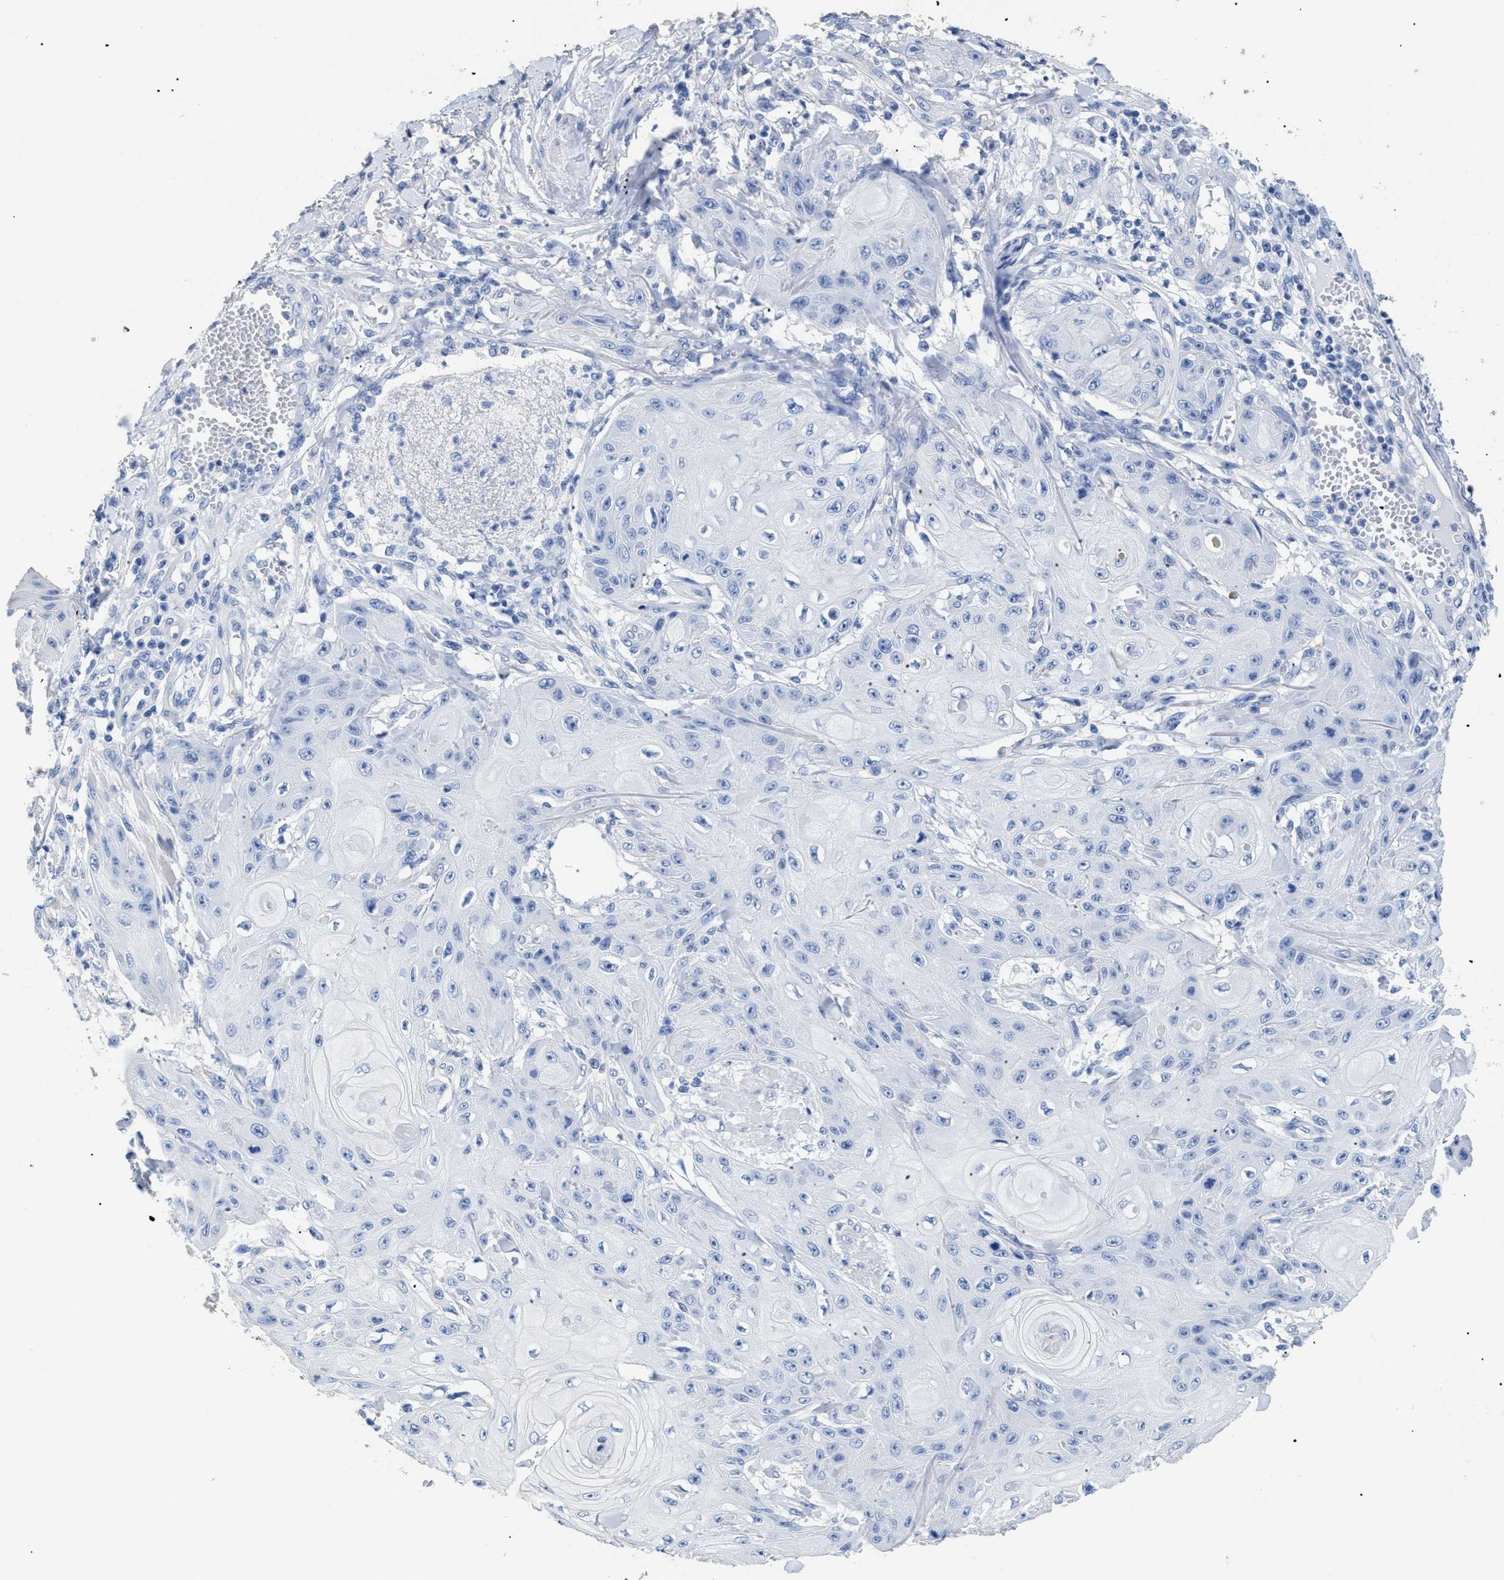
{"staining": {"intensity": "negative", "quantity": "none", "location": "none"}, "tissue": "skin cancer", "cell_type": "Tumor cells", "image_type": "cancer", "snomed": [{"axis": "morphology", "description": "Squamous cell carcinoma, NOS"}, {"axis": "topography", "description": "Skin"}], "caption": "Immunohistochemistry (IHC) of skin cancer reveals no positivity in tumor cells. Nuclei are stained in blue.", "gene": "DLC1", "patient": {"sex": "male", "age": 74}}